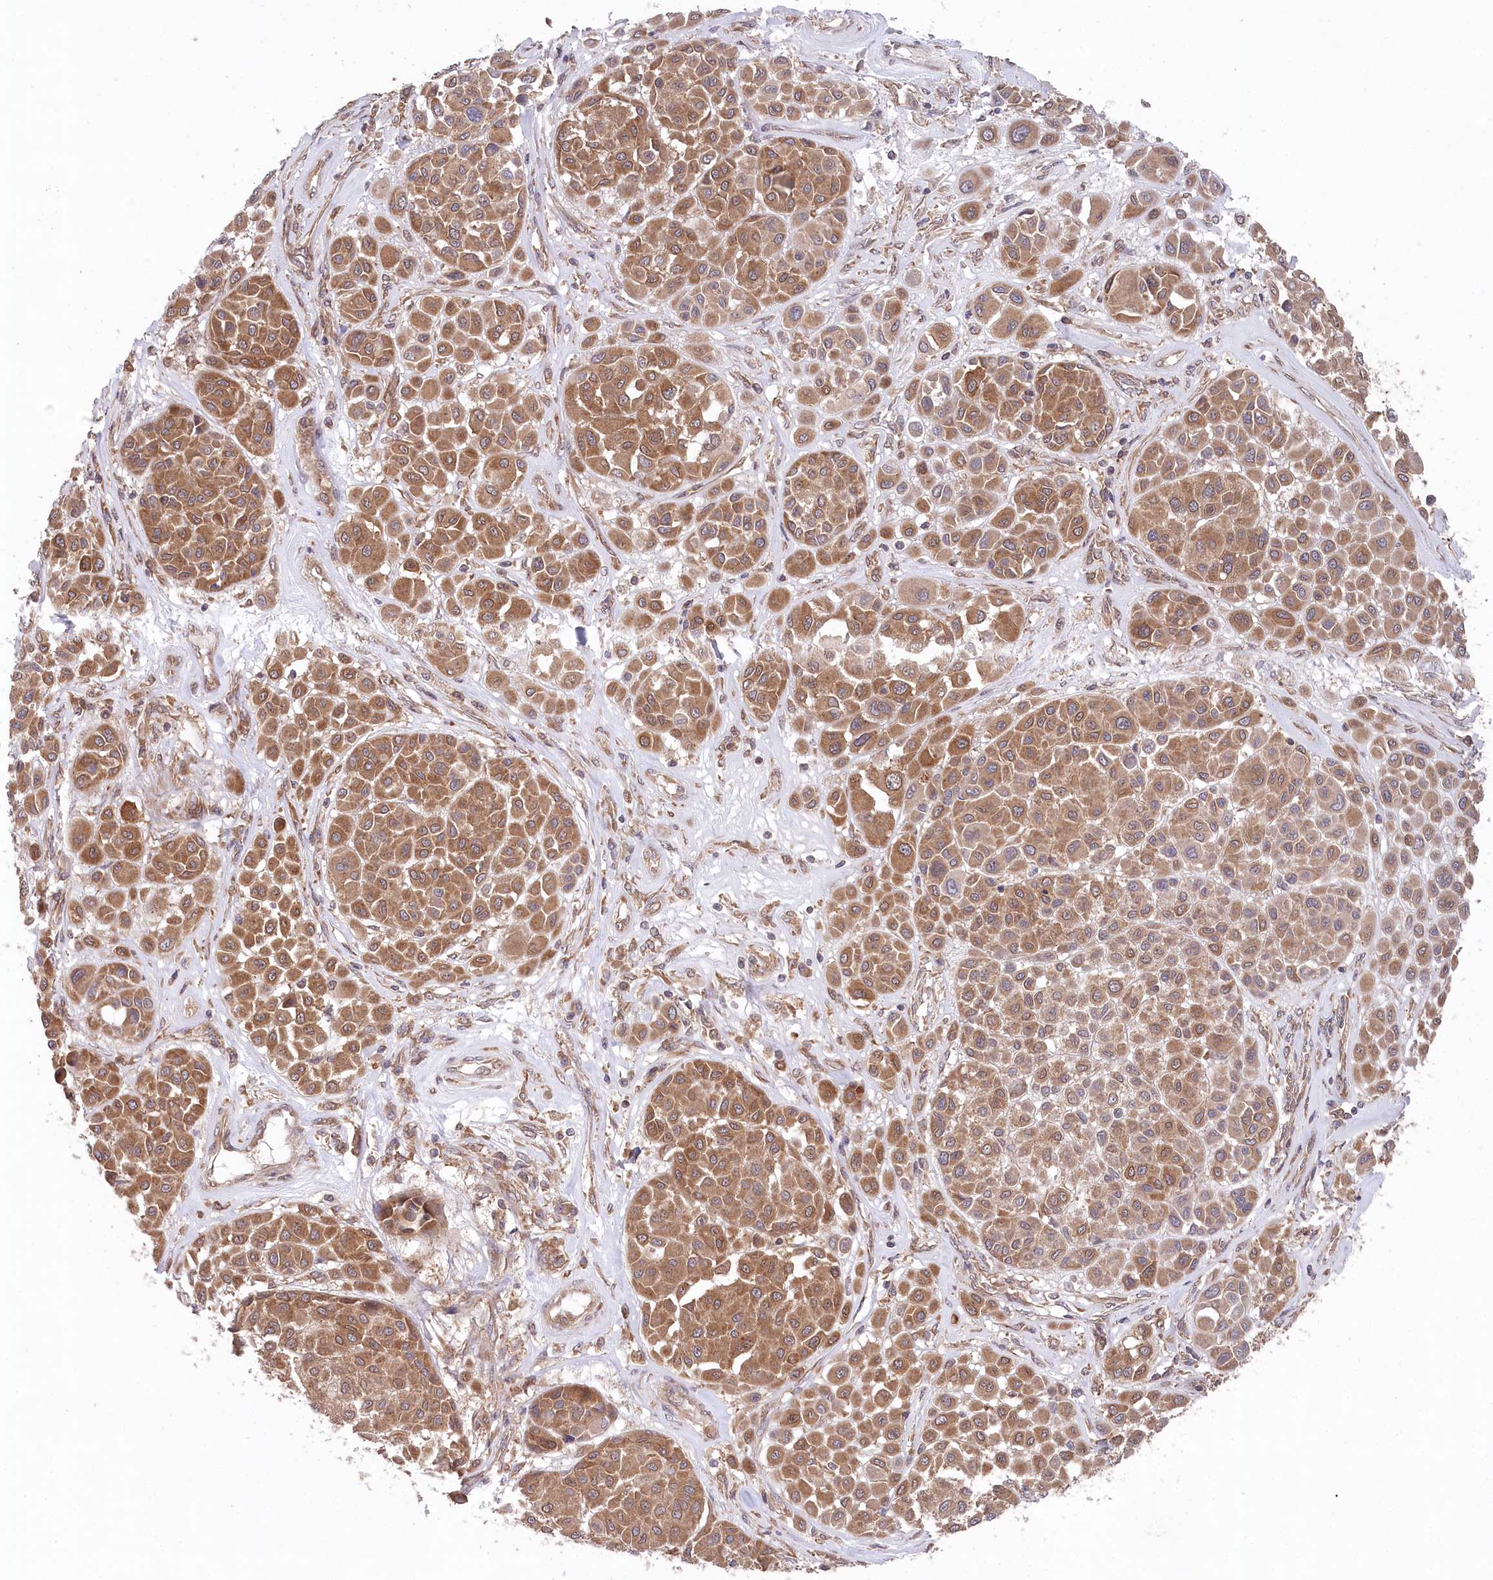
{"staining": {"intensity": "moderate", "quantity": ">75%", "location": "cytoplasmic/membranous"}, "tissue": "melanoma", "cell_type": "Tumor cells", "image_type": "cancer", "snomed": [{"axis": "morphology", "description": "Malignant melanoma, Metastatic site"}, {"axis": "topography", "description": "Soft tissue"}], "caption": "Melanoma stained for a protein displays moderate cytoplasmic/membranous positivity in tumor cells.", "gene": "PPP1R21", "patient": {"sex": "male", "age": 41}}